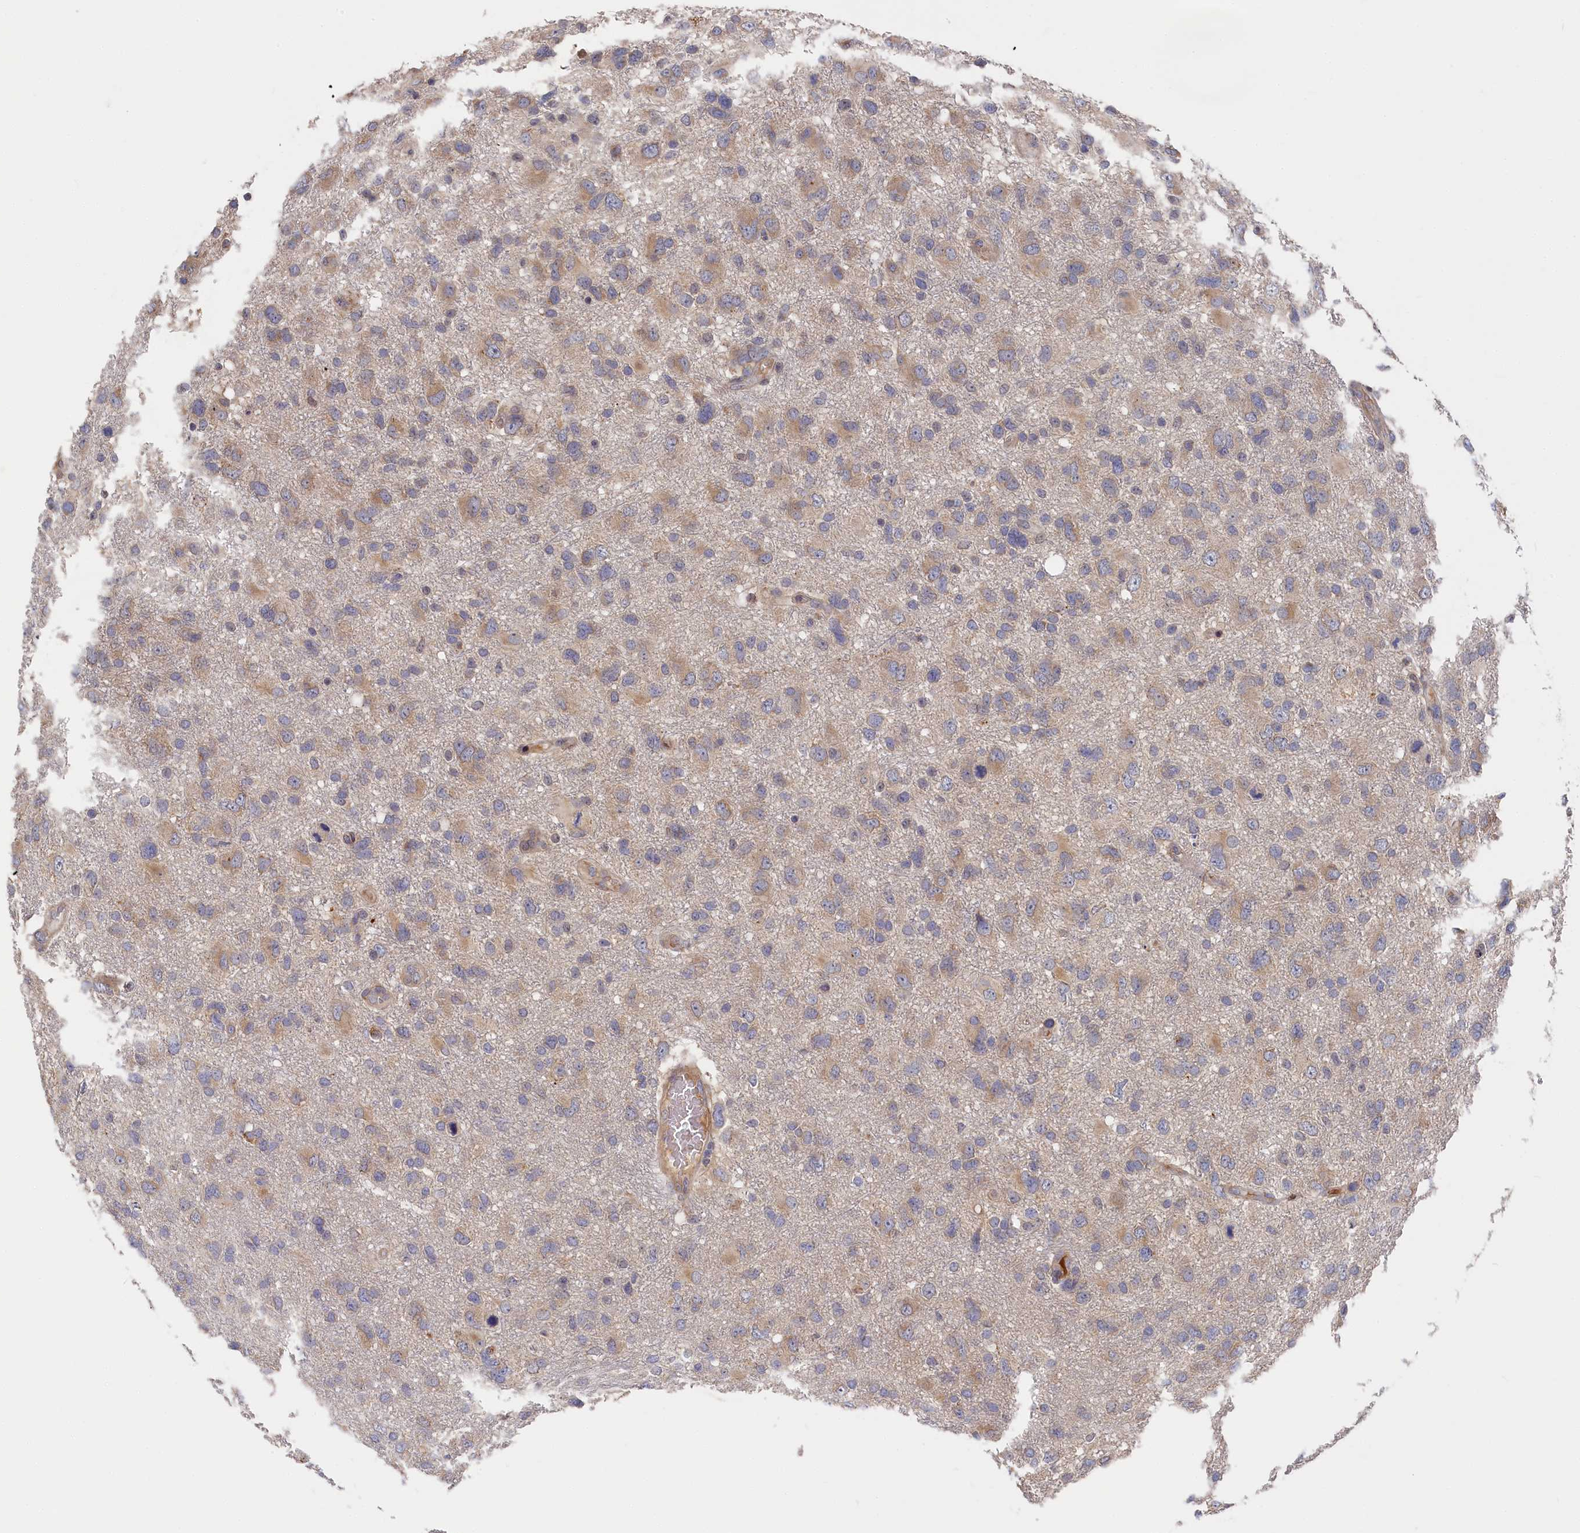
{"staining": {"intensity": "weak", "quantity": "25%-75%", "location": "cytoplasmic/membranous"}, "tissue": "glioma", "cell_type": "Tumor cells", "image_type": "cancer", "snomed": [{"axis": "morphology", "description": "Glioma, malignant, High grade"}, {"axis": "topography", "description": "Brain"}], "caption": "An IHC histopathology image of neoplastic tissue is shown. Protein staining in brown highlights weak cytoplasmic/membranous positivity in malignant high-grade glioma within tumor cells.", "gene": "CYB5D2", "patient": {"sex": "male", "age": 61}}